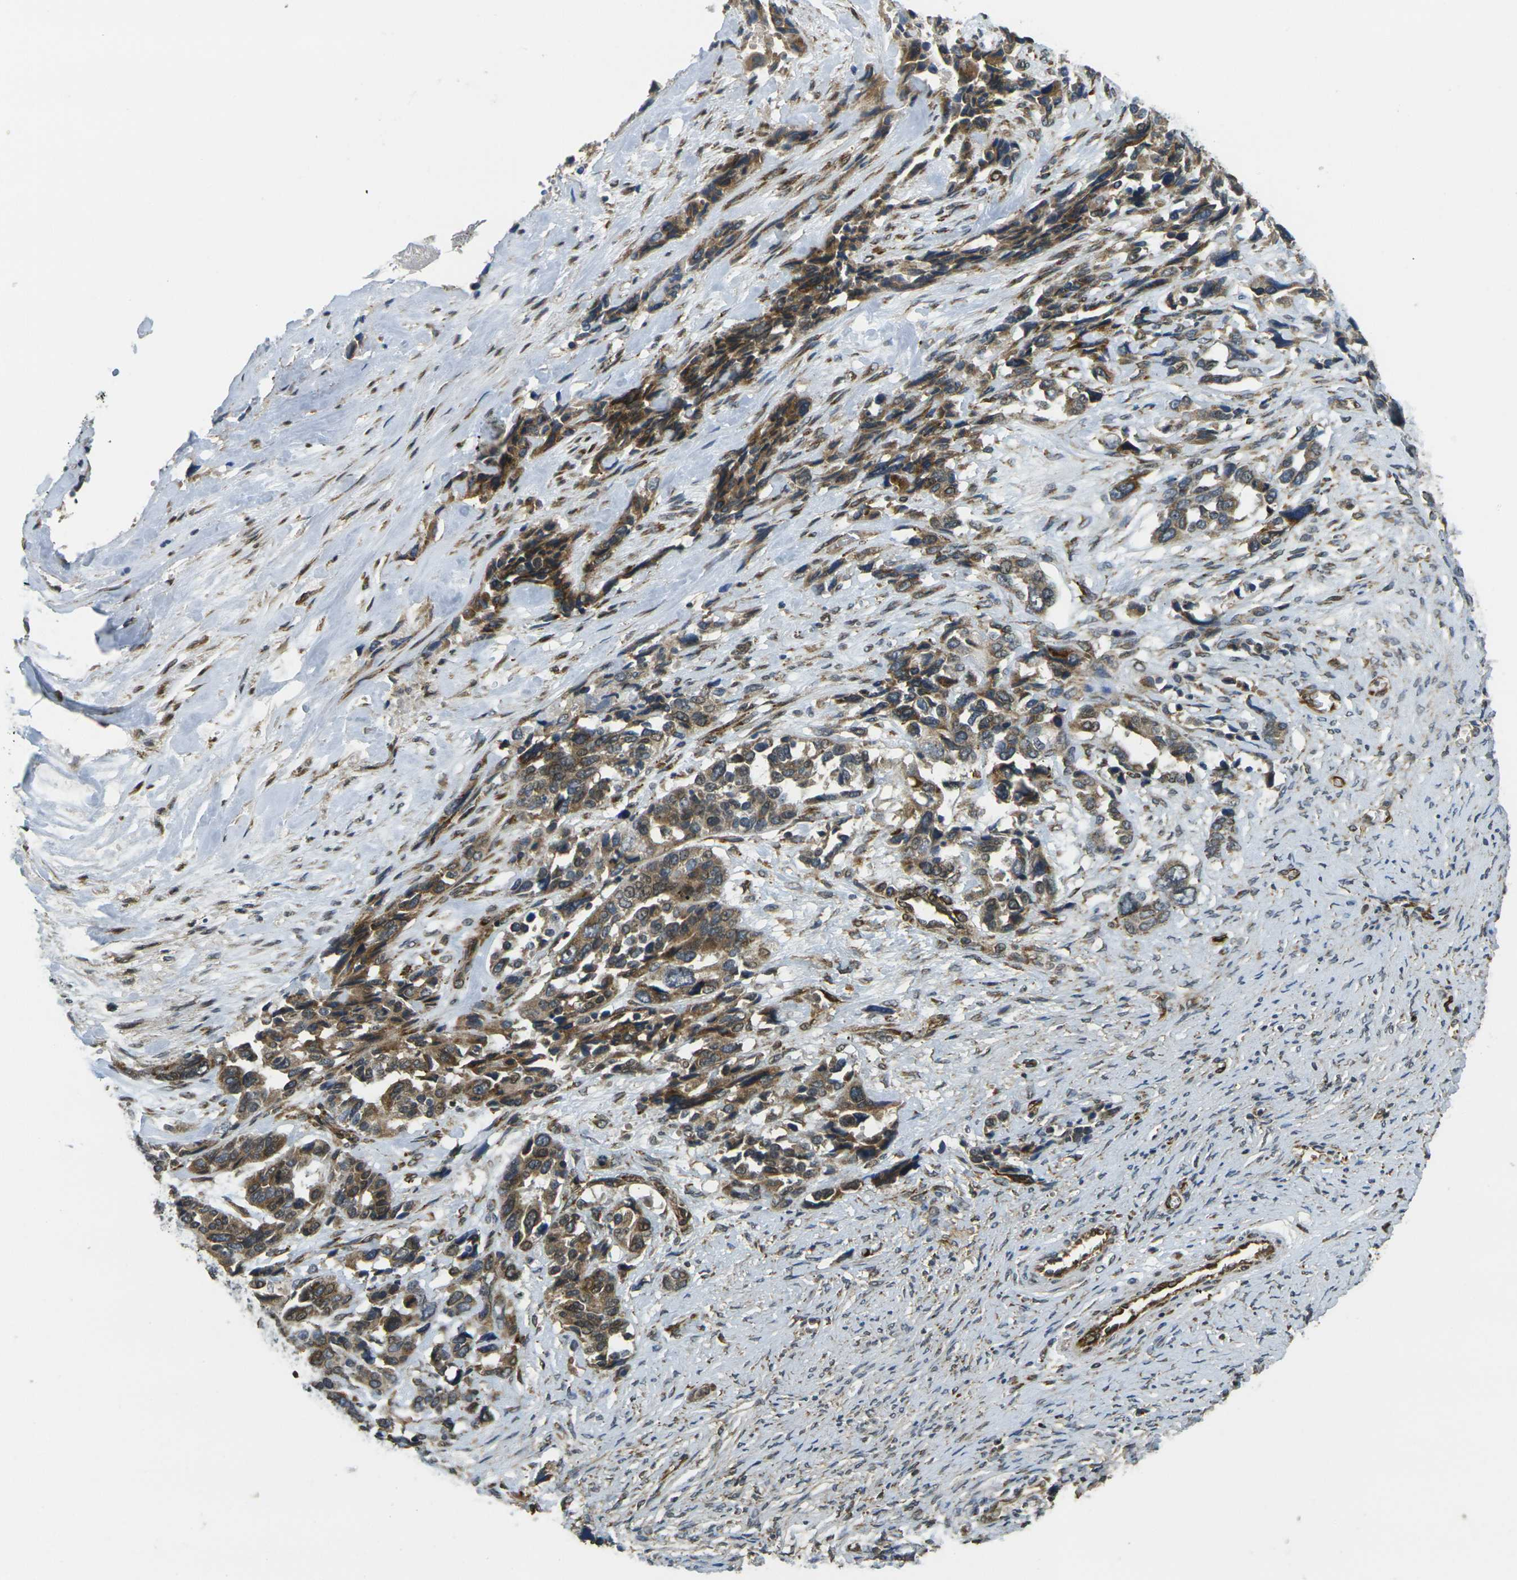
{"staining": {"intensity": "moderate", "quantity": ">75%", "location": "cytoplasmic/membranous"}, "tissue": "ovarian cancer", "cell_type": "Tumor cells", "image_type": "cancer", "snomed": [{"axis": "morphology", "description": "Cystadenocarcinoma, serous, NOS"}, {"axis": "topography", "description": "Ovary"}], "caption": "IHC staining of ovarian cancer, which demonstrates medium levels of moderate cytoplasmic/membranous positivity in approximately >75% of tumor cells indicating moderate cytoplasmic/membranous protein expression. The staining was performed using DAB (brown) for protein detection and nuclei were counterstained in hematoxylin (blue).", "gene": "FUT11", "patient": {"sex": "female", "age": 44}}